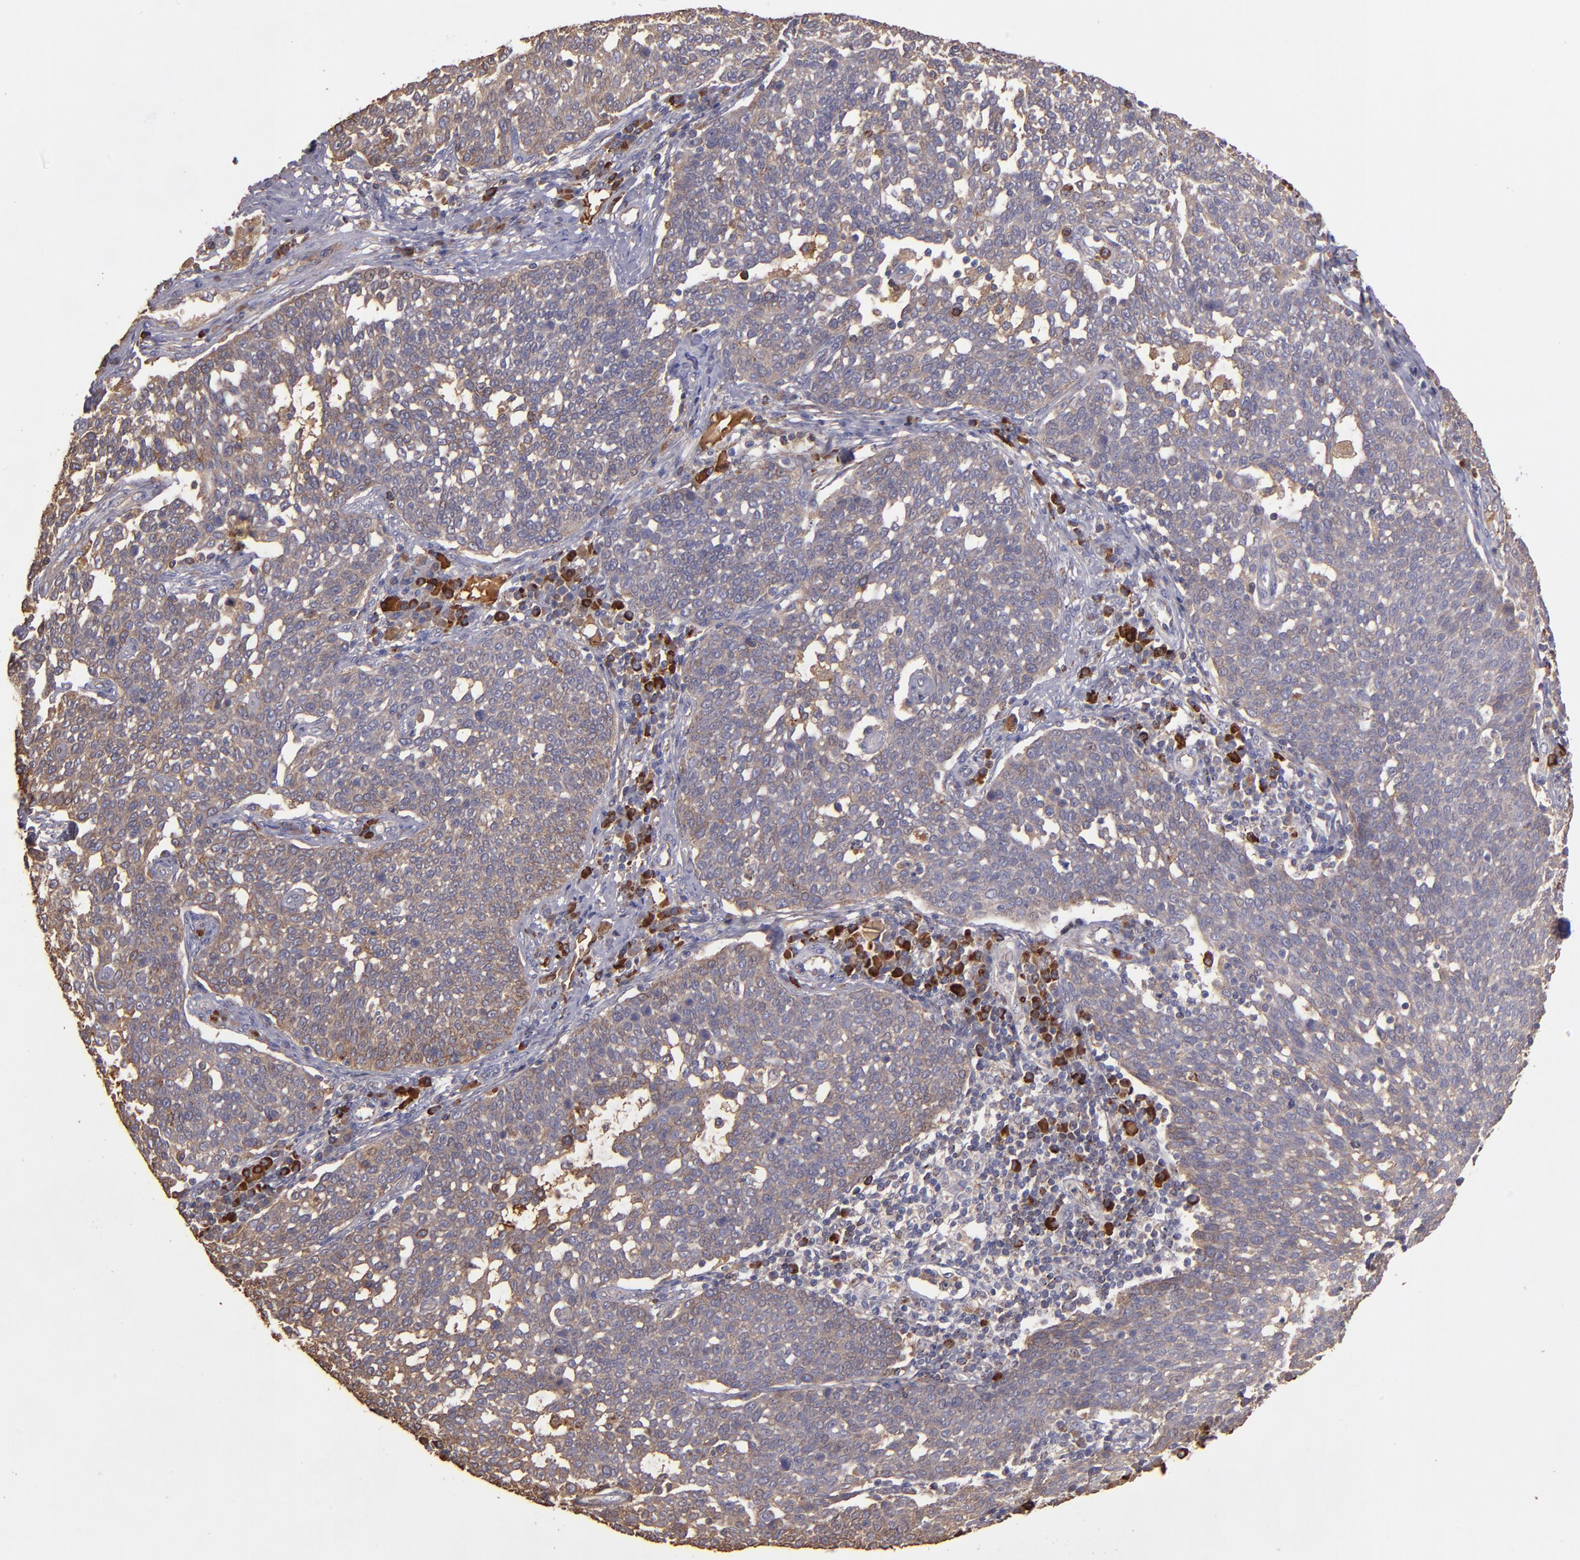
{"staining": {"intensity": "moderate", "quantity": ">75%", "location": "cytoplasmic/membranous"}, "tissue": "cervical cancer", "cell_type": "Tumor cells", "image_type": "cancer", "snomed": [{"axis": "morphology", "description": "Squamous cell carcinoma, NOS"}, {"axis": "topography", "description": "Cervix"}], "caption": "This is a micrograph of immunohistochemistry staining of cervical cancer, which shows moderate positivity in the cytoplasmic/membranous of tumor cells.", "gene": "SRRD", "patient": {"sex": "female", "age": 34}}